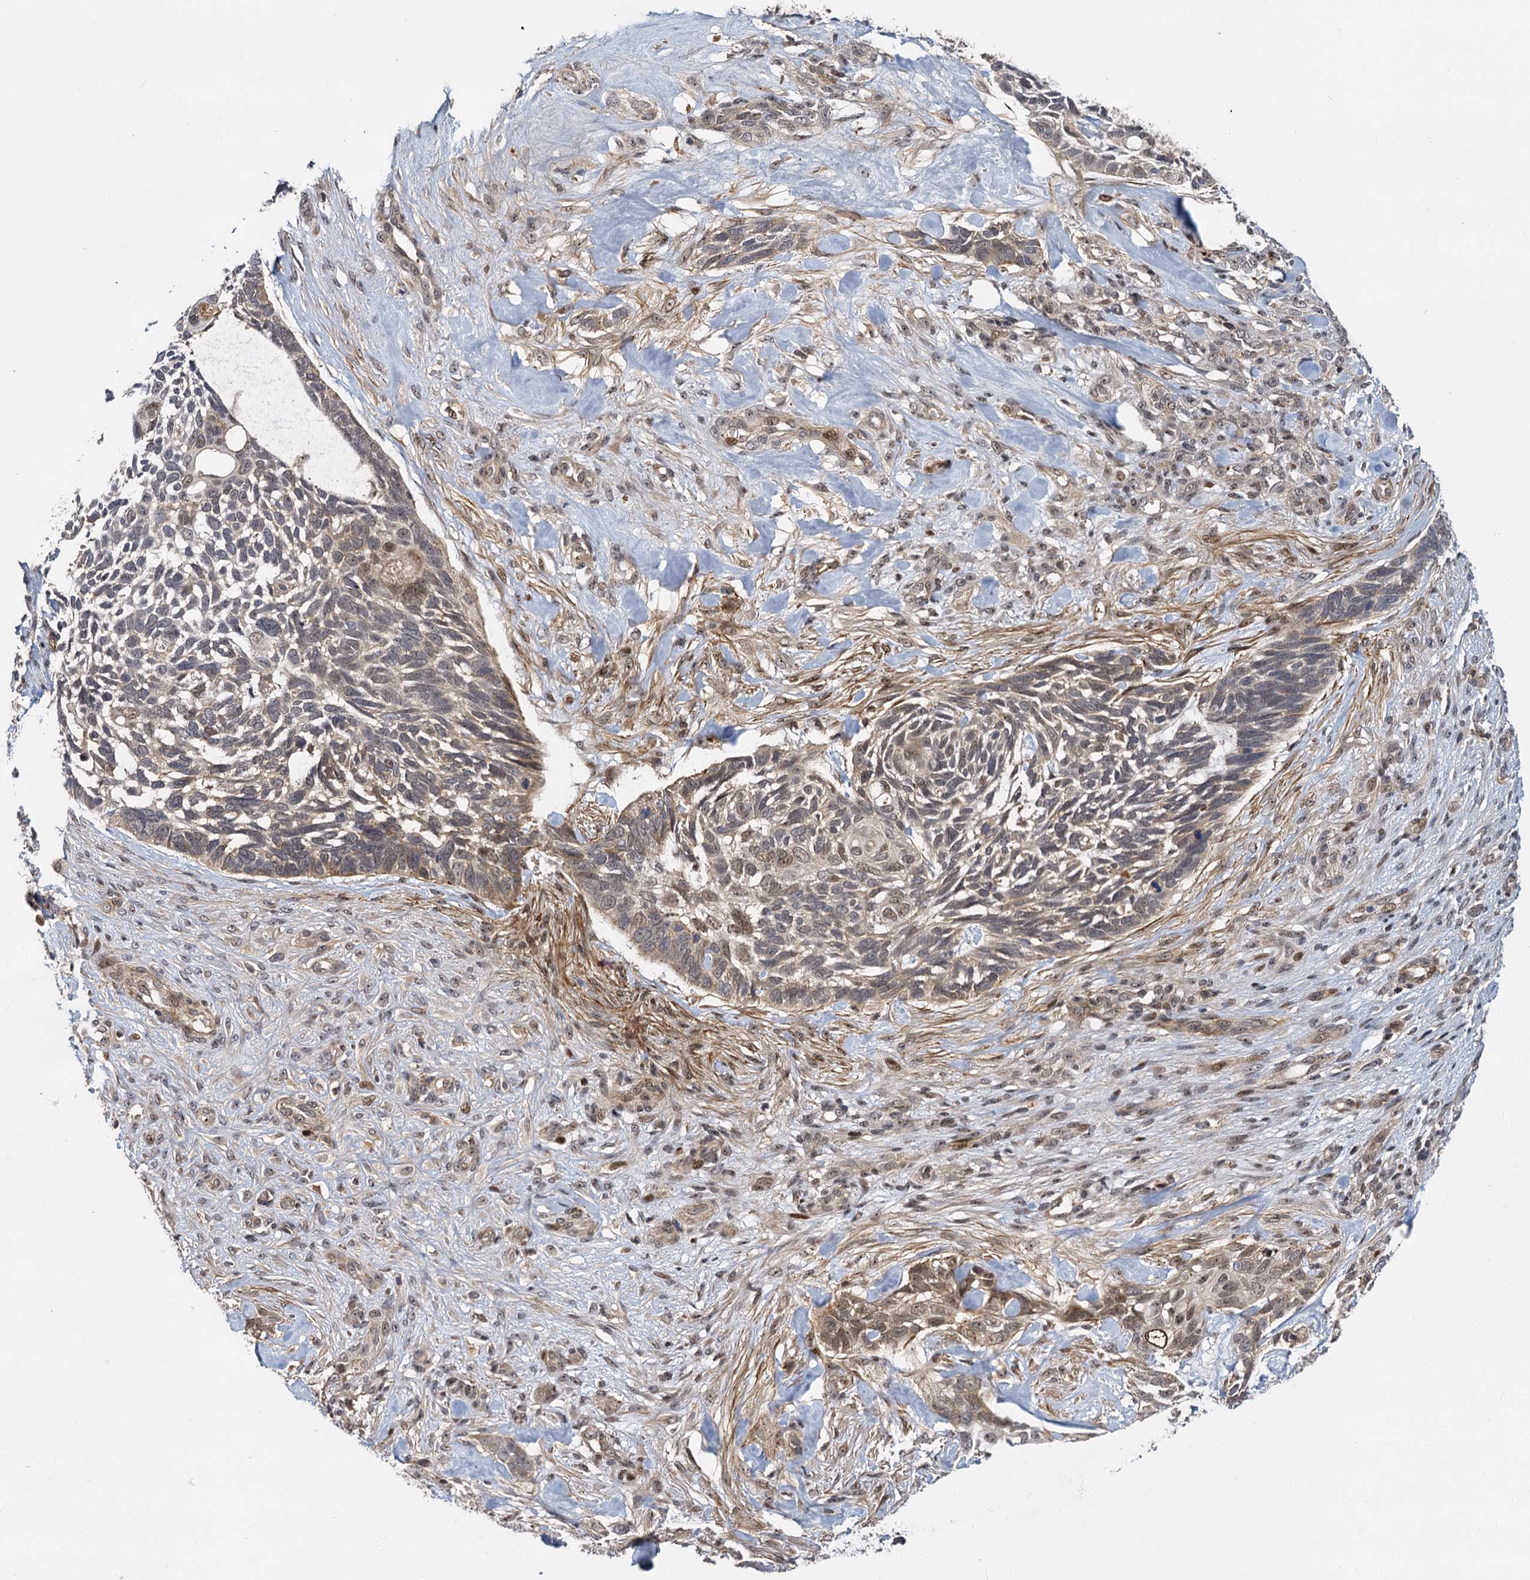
{"staining": {"intensity": "weak", "quantity": "25%-75%", "location": "nuclear"}, "tissue": "skin cancer", "cell_type": "Tumor cells", "image_type": "cancer", "snomed": [{"axis": "morphology", "description": "Basal cell carcinoma"}, {"axis": "topography", "description": "Skin"}], "caption": "Tumor cells show low levels of weak nuclear expression in approximately 25%-75% of cells in human skin basal cell carcinoma. Nuclei are stained in blue.", "gene": "MBD6", "patient": {"sex": "male", "age": 88}}